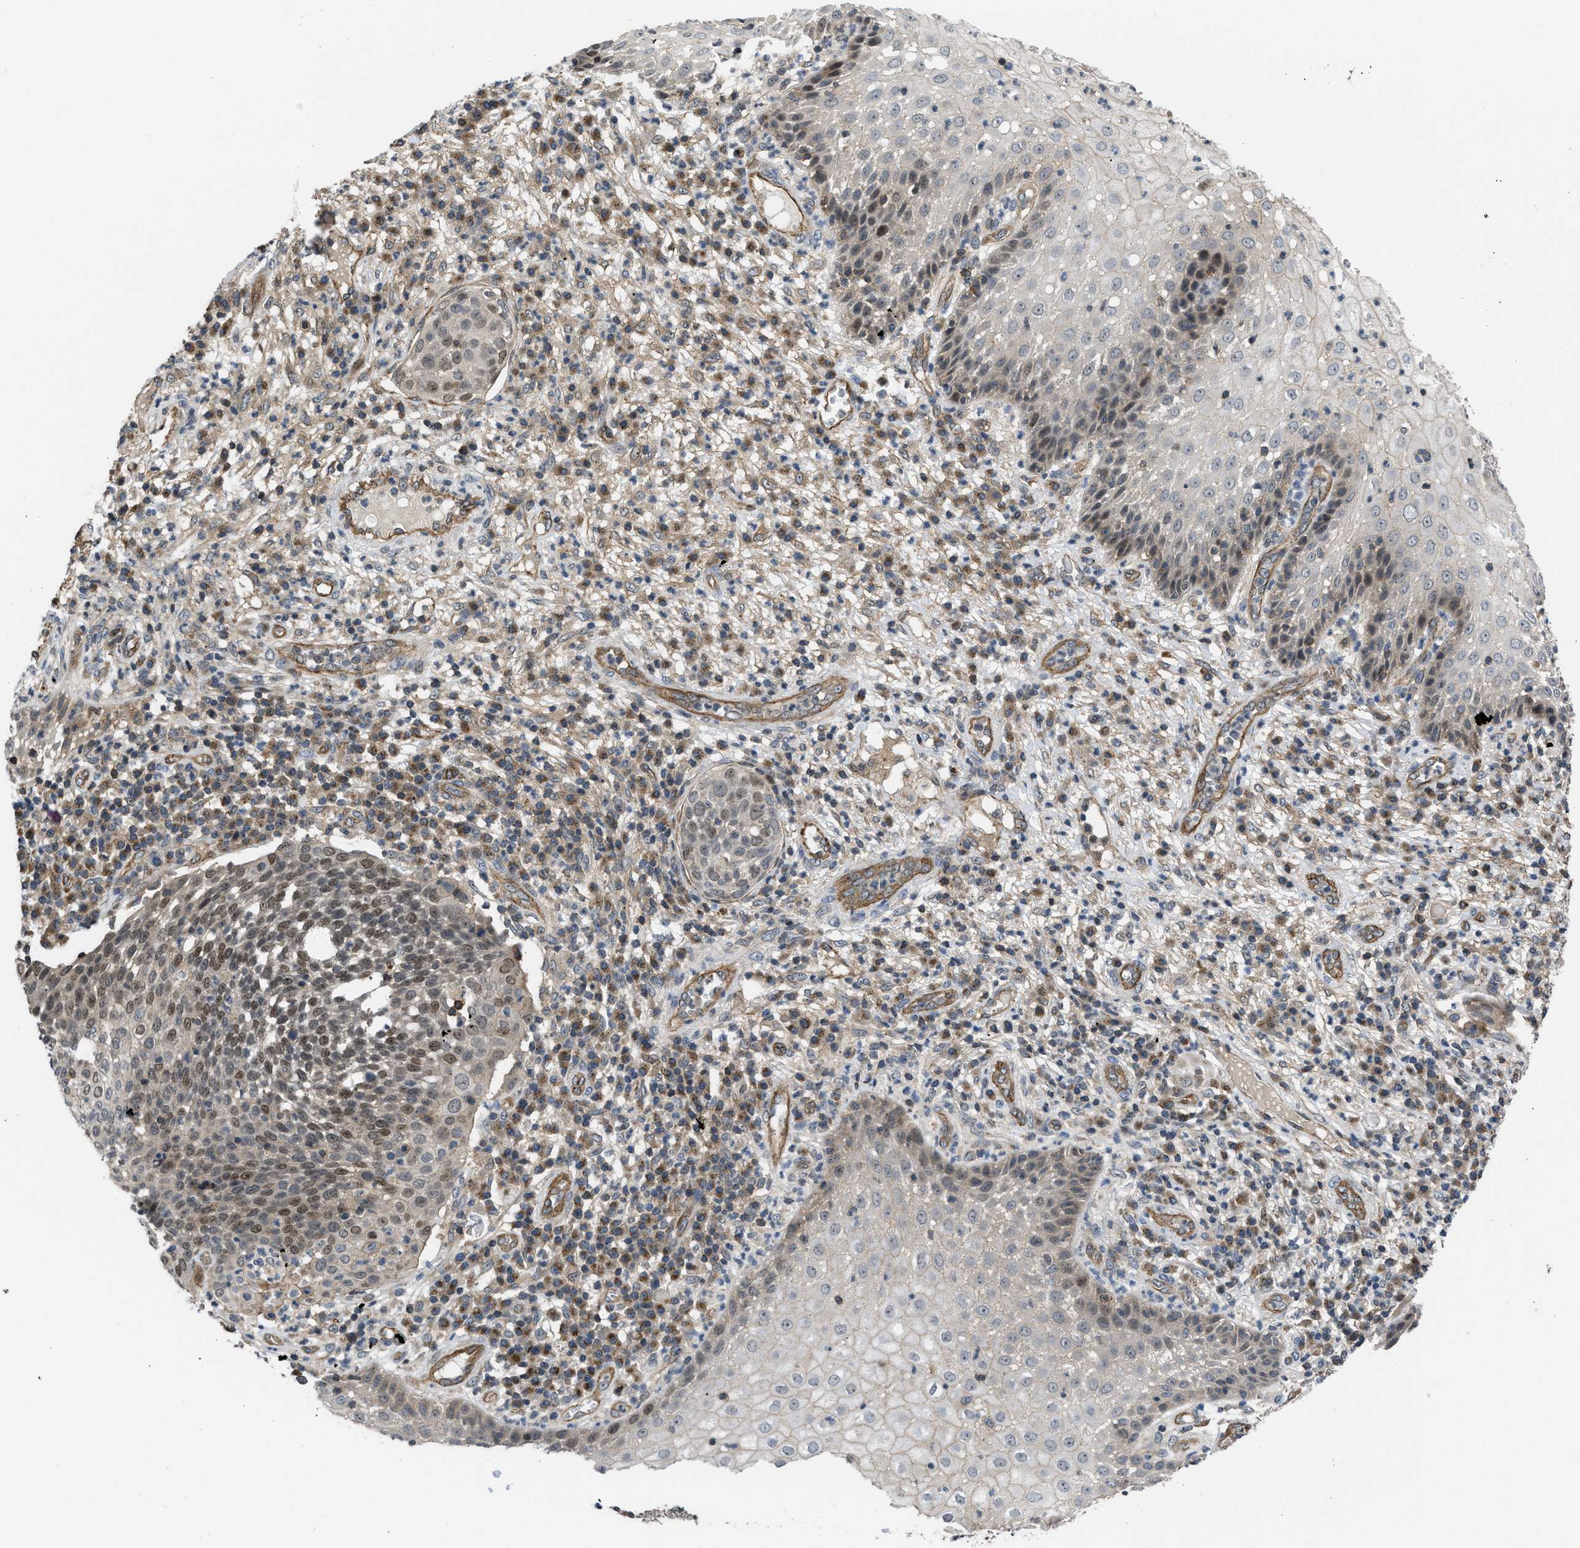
{"staining": {"intensity": "weak", "quantity": "25%-75%", "location": "nuclear"}, "tissue": "cervical cancer", "cell_type": "Tumor cells", "image_type": "cancer", "snomed": [{"axis": "morphology", "description": "Squamous cell carcinoma, NOS"}, {"axis": "topography", "description": "Cervix"}], "caption": "Immunohistochemical staining of cervical cancer (squamous cell carcinoma) demonstrates weak nuclear protein positivity in about 25%-75% of tumor cells.", "gene": "GPATCH2L", "patient": {"sex": "female", "age": 34}}